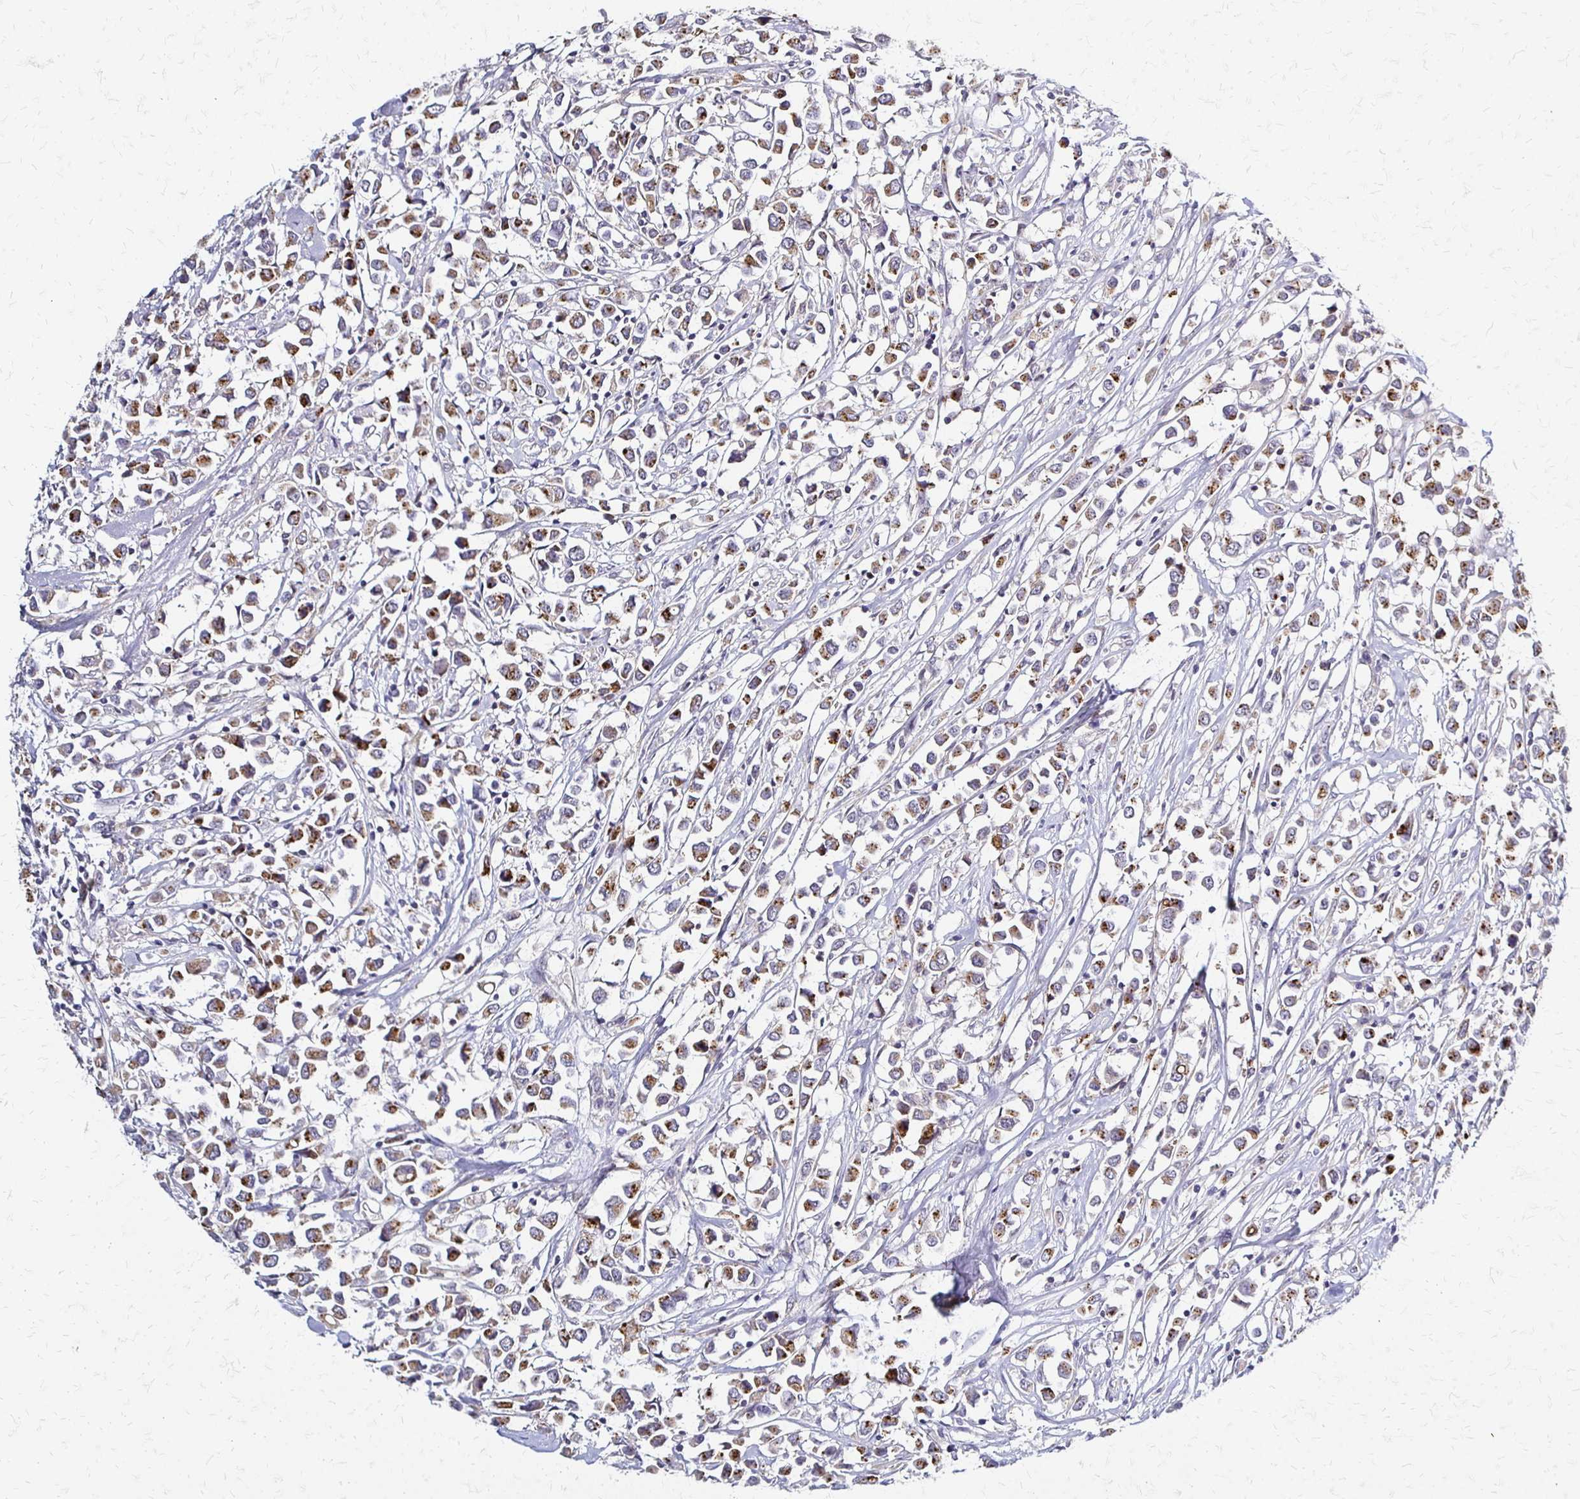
{"staining": {"intensity": "moderate", "quantity": ">75%", "location": "cytoplasmic/membranous"}, "tissue": "breast cancer", "cell_type": "Tumor cells", "image_type": "cancer", "snomed": [{"axis": "morphology", "description": "Duct carcinoma"}, {"axis": "topography", "description": "Breast"}], "caption": "Protein expression analysis of breast cancer shows moderate cytoplasmic/membranous positivity in about >75% of tumor cells.", "gene": "SLC9A9", "patient": {"sex": "female", "age": 61}}